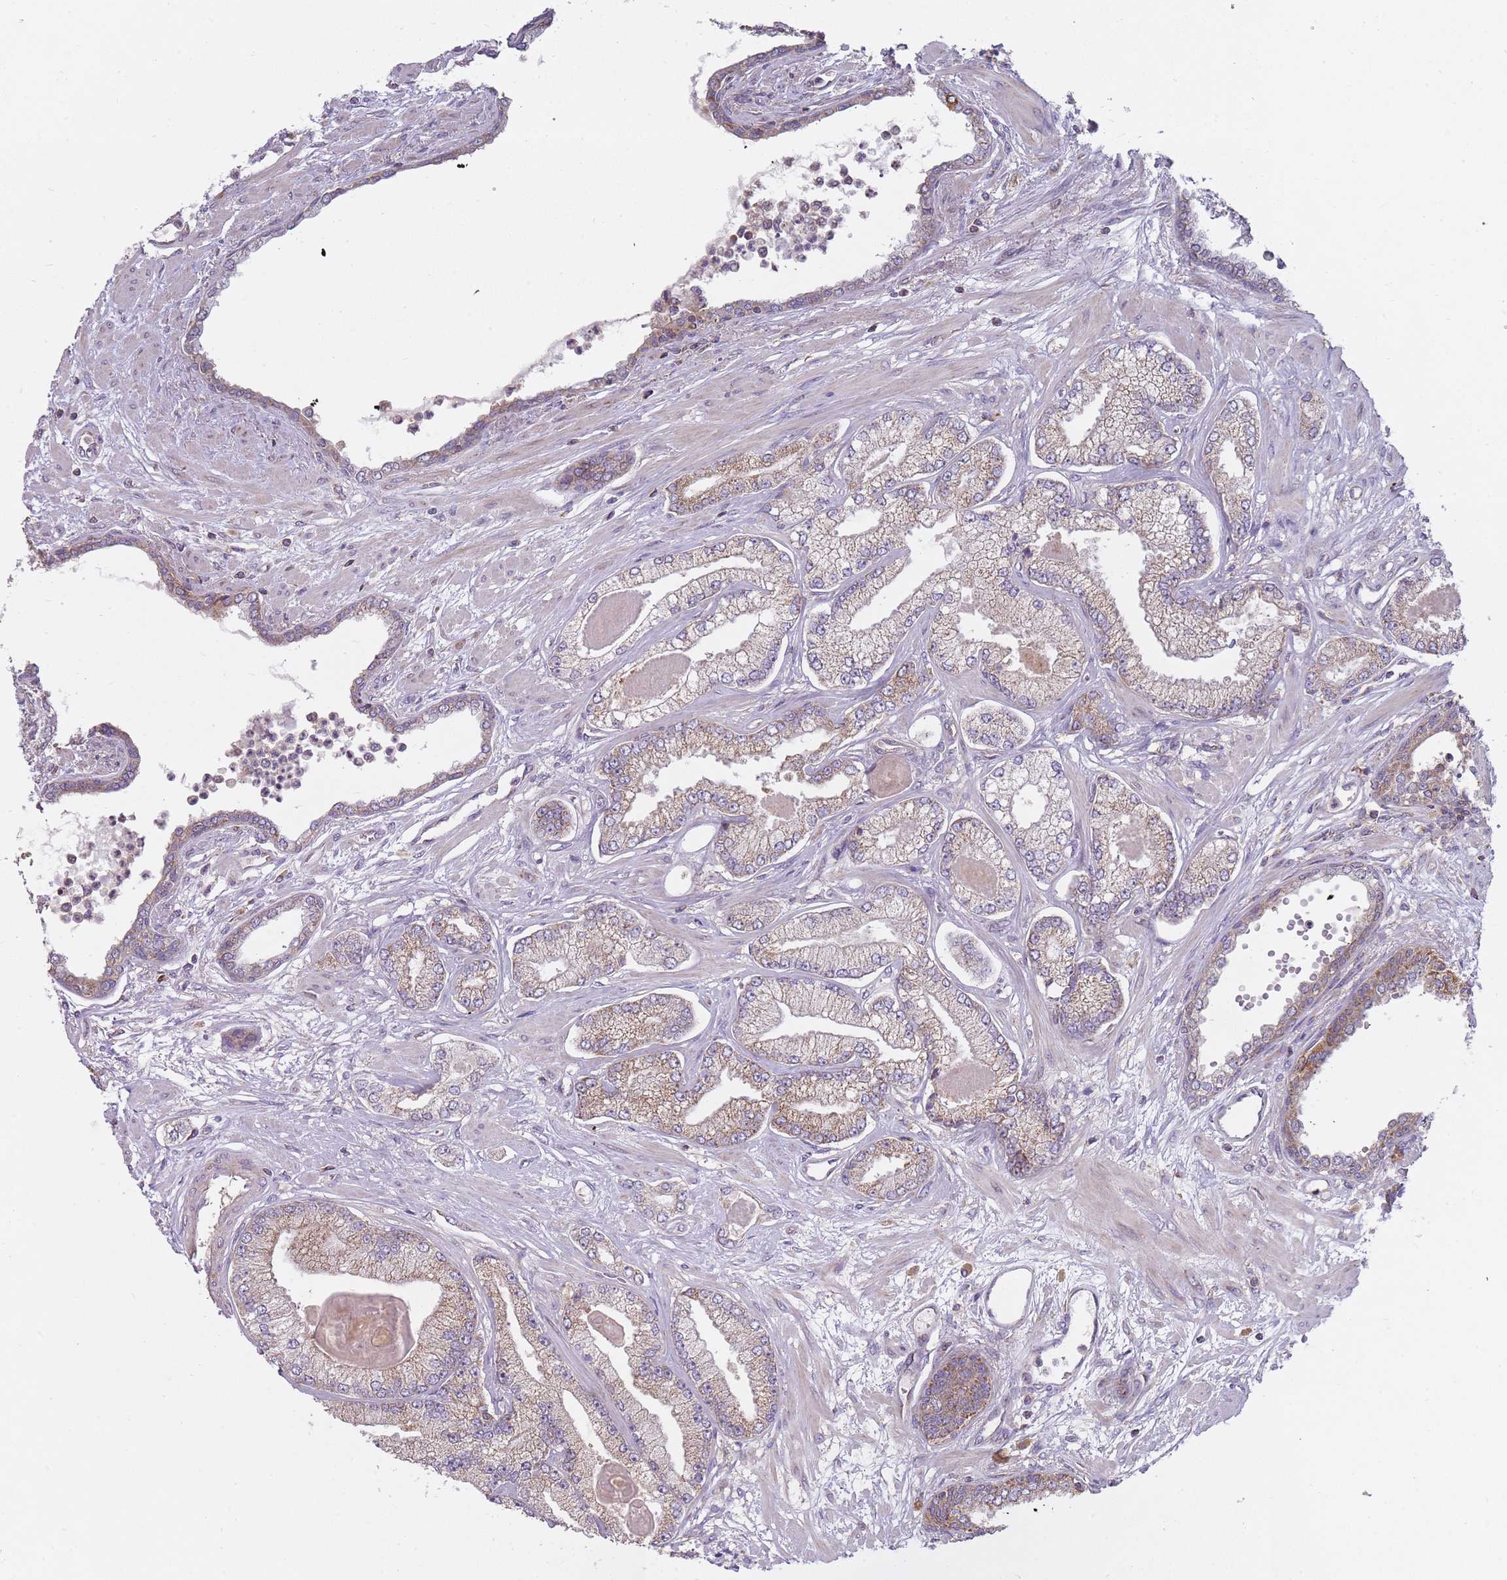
{"staining": {"intensity": "weak", "quantity": "25%-75%", "location": "cytoplasmic/membranous"}, "tissue": "prostate cancer", "cell_type": "Tumor cells", "image_type": "cancer", "snomed": [{"axis": "morphology", "description": "Adenocarcinoma, Low grade"}, {"axis": "topography", "description": "Prostate"}], "caption": "Immunohistochemistry (DAB) staining of human adenocarcinoma (low-grade) (prostate) displays weak cytoplasmic/membranous protein expression in about 25%-75% of tumor cells.", "gene": "NDUFA9", "patient": {"sex": "male", "age": 64}}